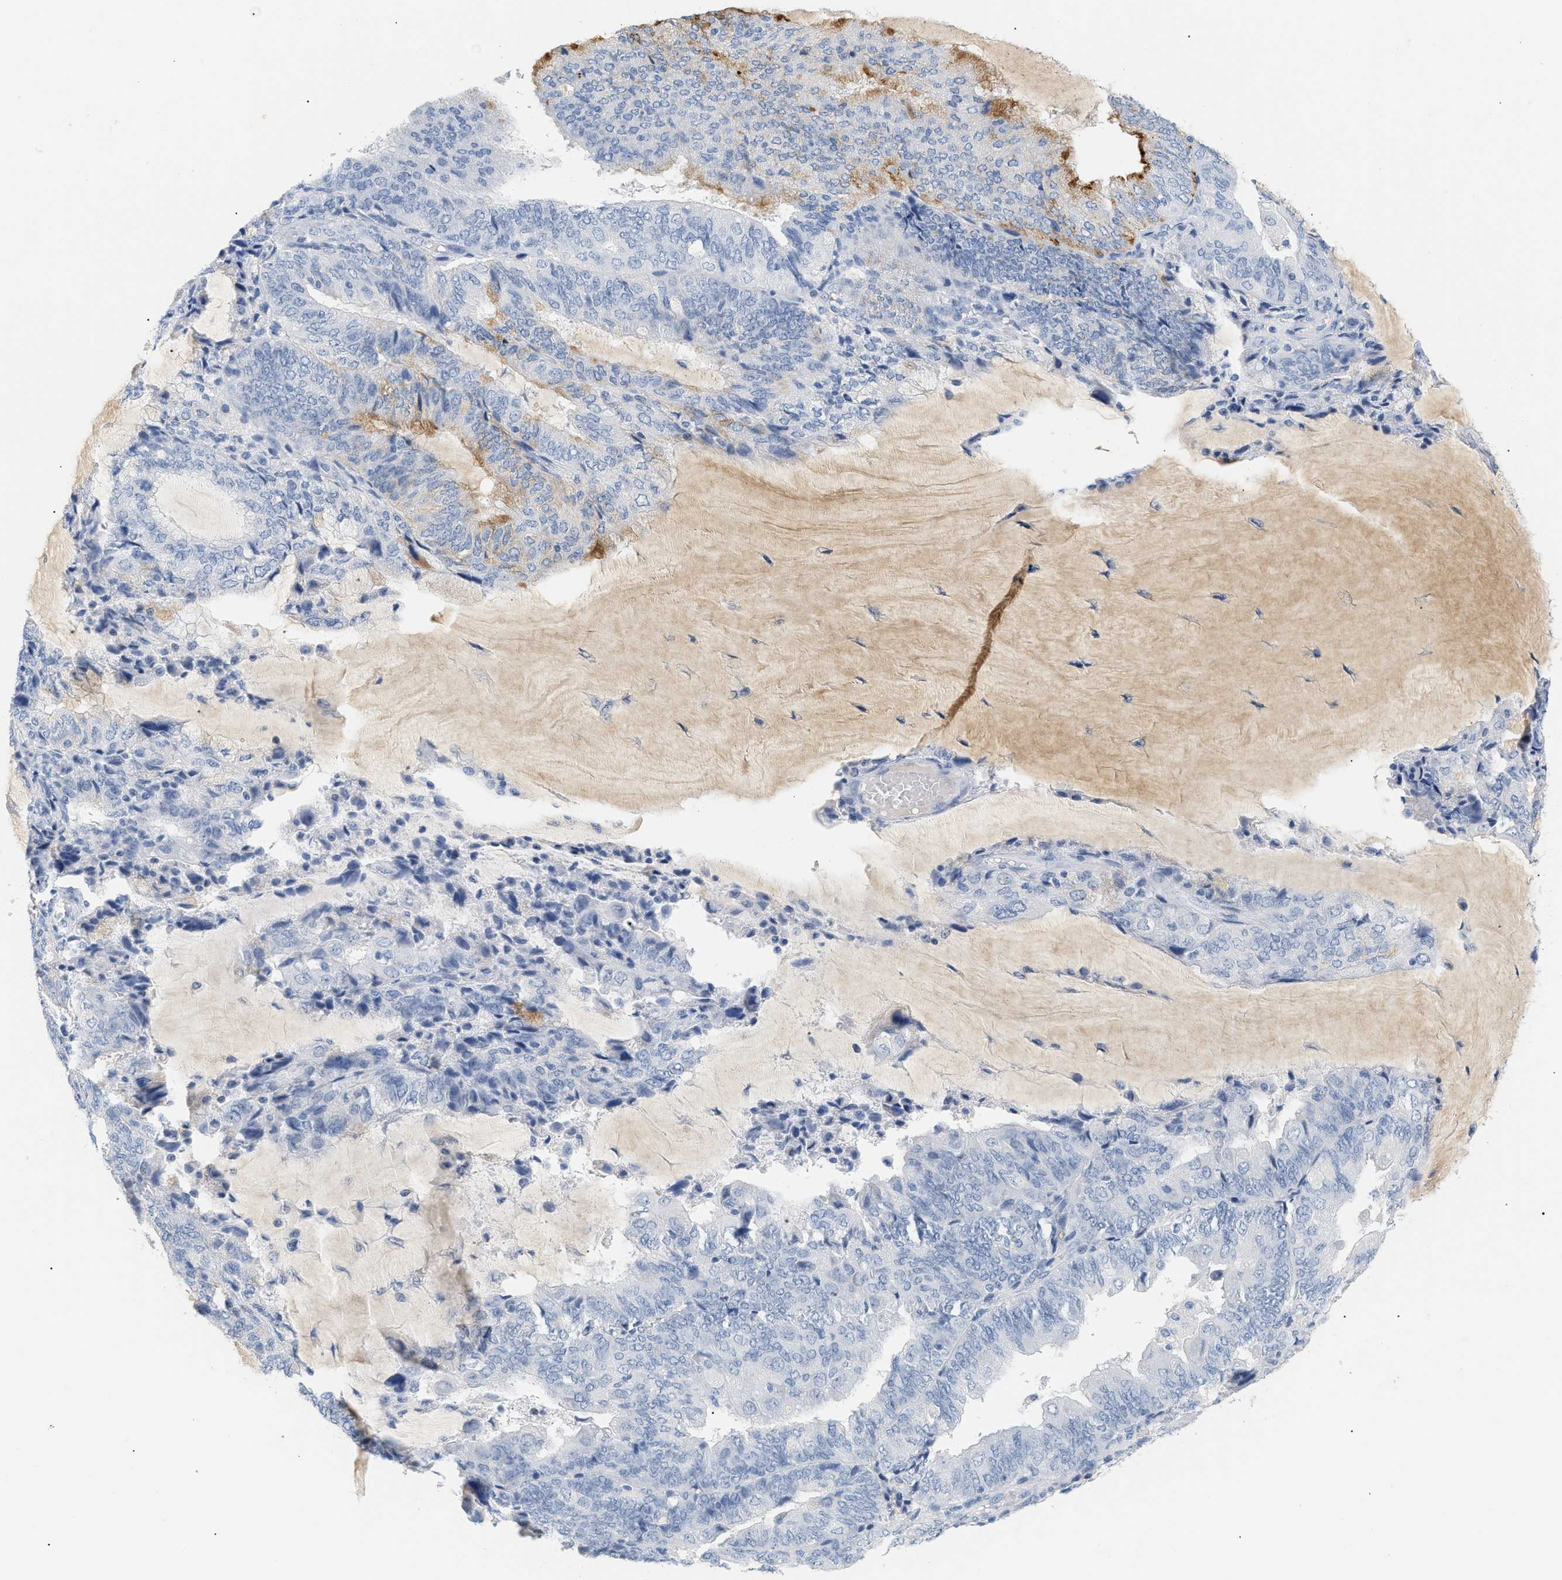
{"staining": {"intensity": "moderate", "quantity": "<25%", "location": "cytoplasmic/membranous"}, "tissue": "endometrial cancer", "cell_type": "Tumor cells", "image_type": "cancer", "snomed": [{"axis": "morphology", "description": "Adenocarcinoma, NOS"}, {"axis": "topography", "description": "Endometrium"}], "caption": "Endometrial adenocarcinoma stained with a protein marker exhibits moderate staining in tumor cells.", "gene": "CFH", "patient": {"sex": "female", "age": 81}}